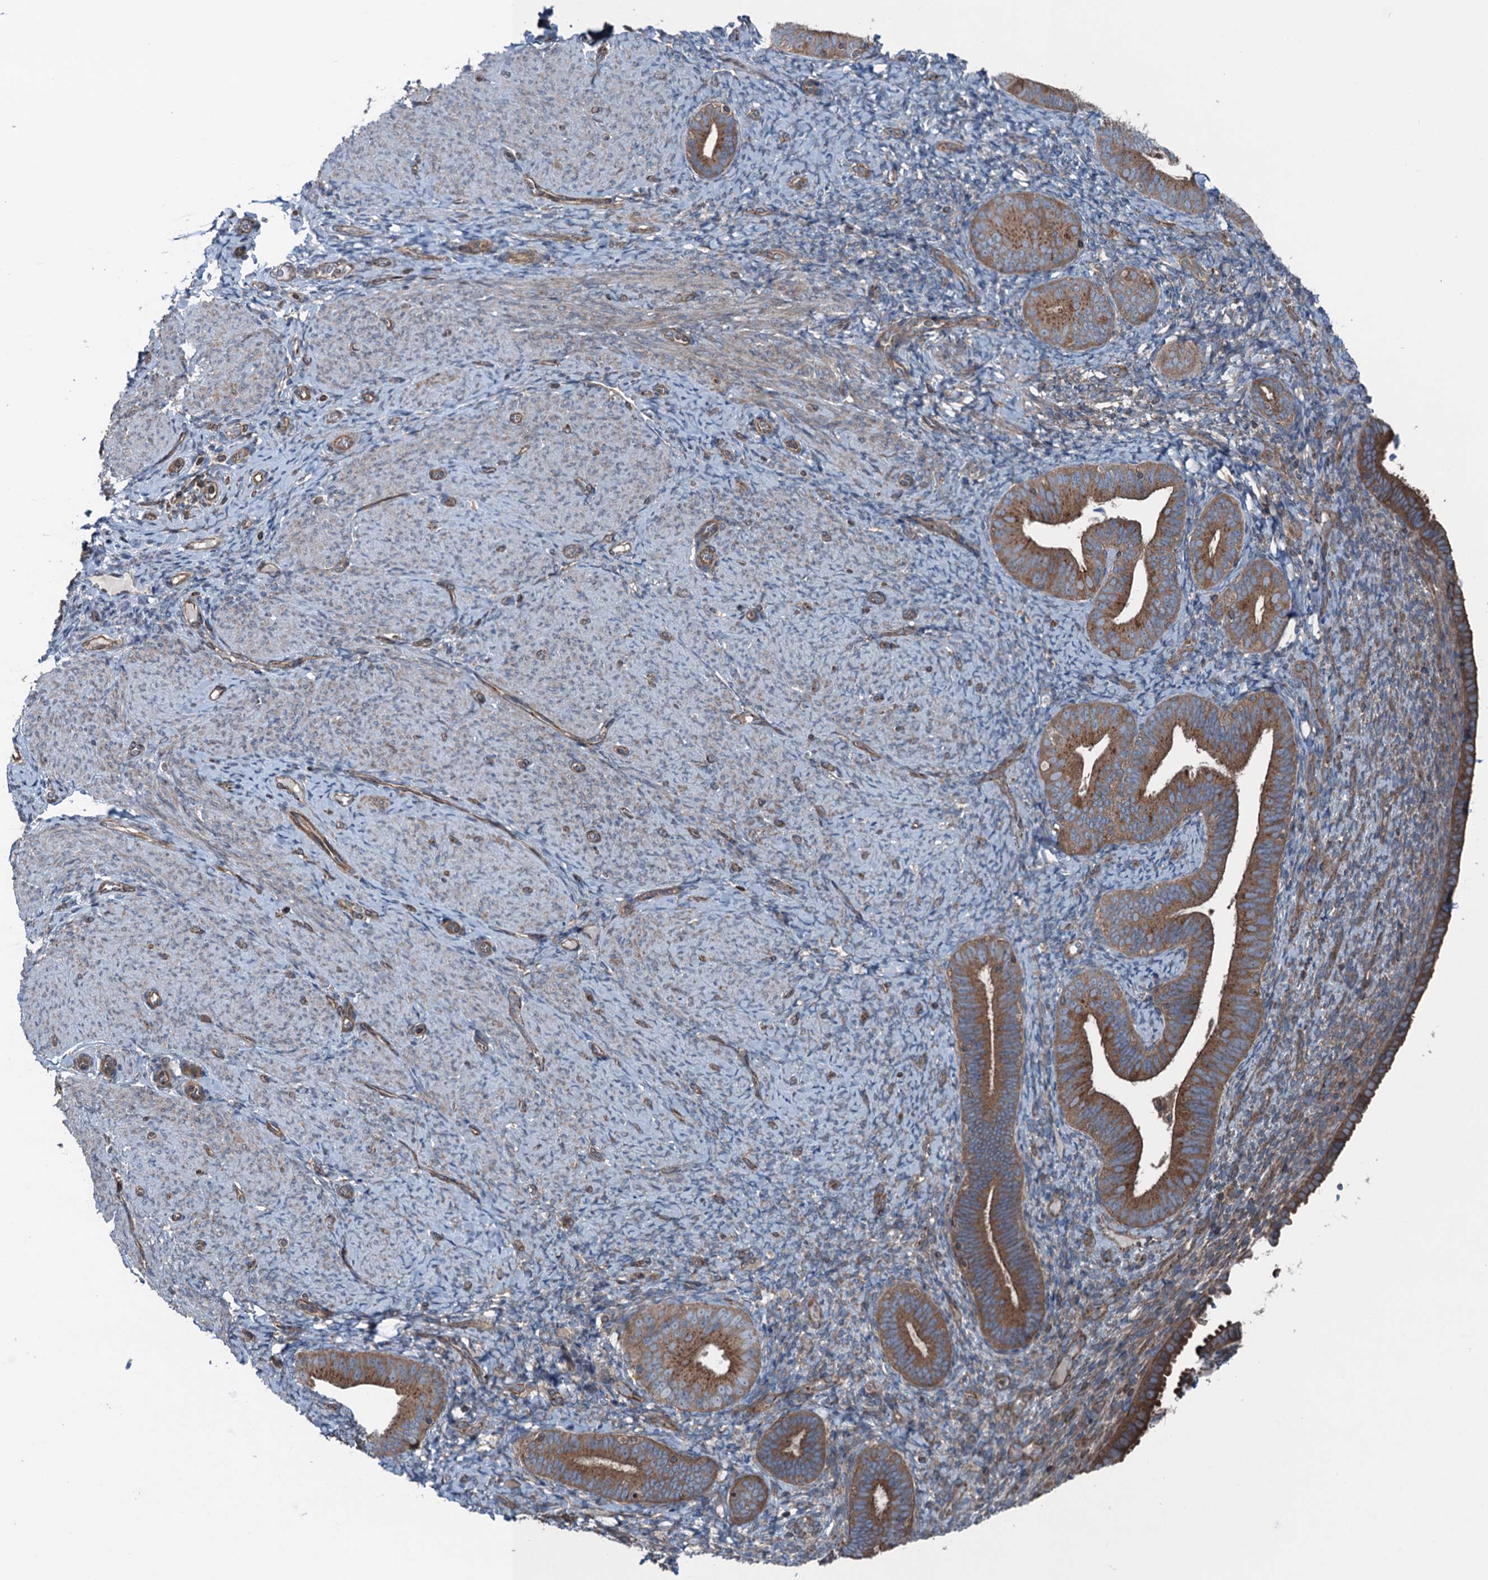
{"staining": {"intensity": "weak", "quantity": ">75%", "location": "cytoplasmic/membranous"}, "tissue": "endometrium", "cell_type": "Cells in endometrial stroma", "image_type": "normal", "snomed": [{"axis": "morphology", "description": "Normal tissue, NOS"}, {"axis": "topography", "description": "Endometrium"}], "caption": "IHC staining of normal endometrium, which shows low levels of weak cytoplasmic/membranous staining in about >75% of cells in endometrial stroma indicating weak cytoplasmic/membranous protein positivity. The staining was performed using DAB (3,3'-diaminobenzidine) (brown) for protein detection and nuclei were counterstained in hematoxylin (blue).", "gene": "TRAPPC8", "patient": {"sex": "female", "age": 65}}